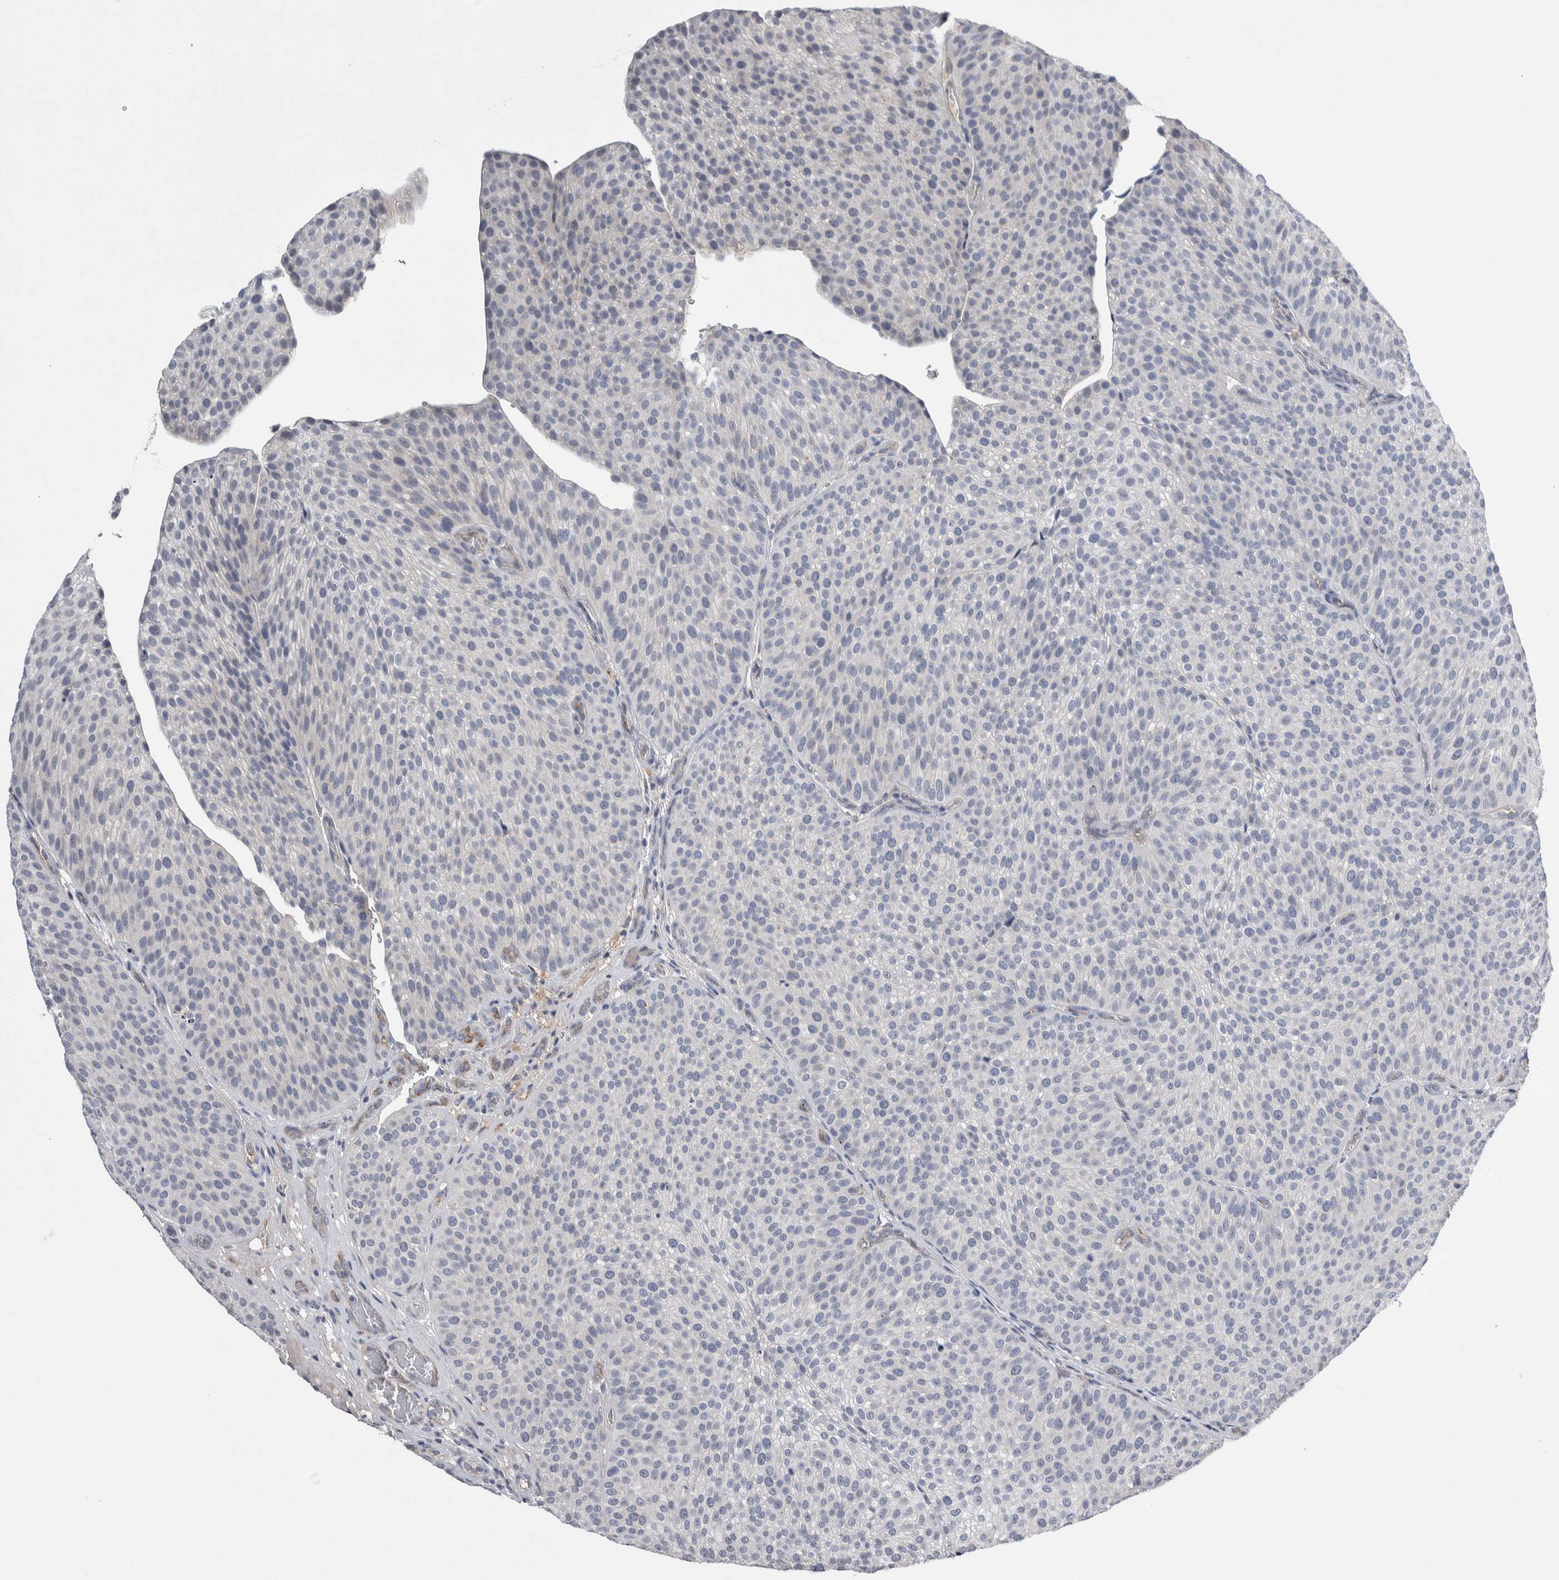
{"staining": {"intensity": "negative", "quantity": "none", "location": "none"}, "tissue": "urothelial cancer", "cell_type": "Tumor cells", "image_type": "cancer", "snomed": [{"axis": "morphology", "description": "Normal tissue, NOS"}, {"axis": "morphology", "description": "Urothelial carcinoma, Low grade"}, {"axis": "topography", "description": "Smooth muscle"}, {"axis": "topography", "description": "Urinary bladder"}], "caption": "Urothelial cancer was stained to show a protein in brown. There is no significant positivity in tumor cells.", "gene": "CEP131", "patient": {"sex": "male", "age": 60}}